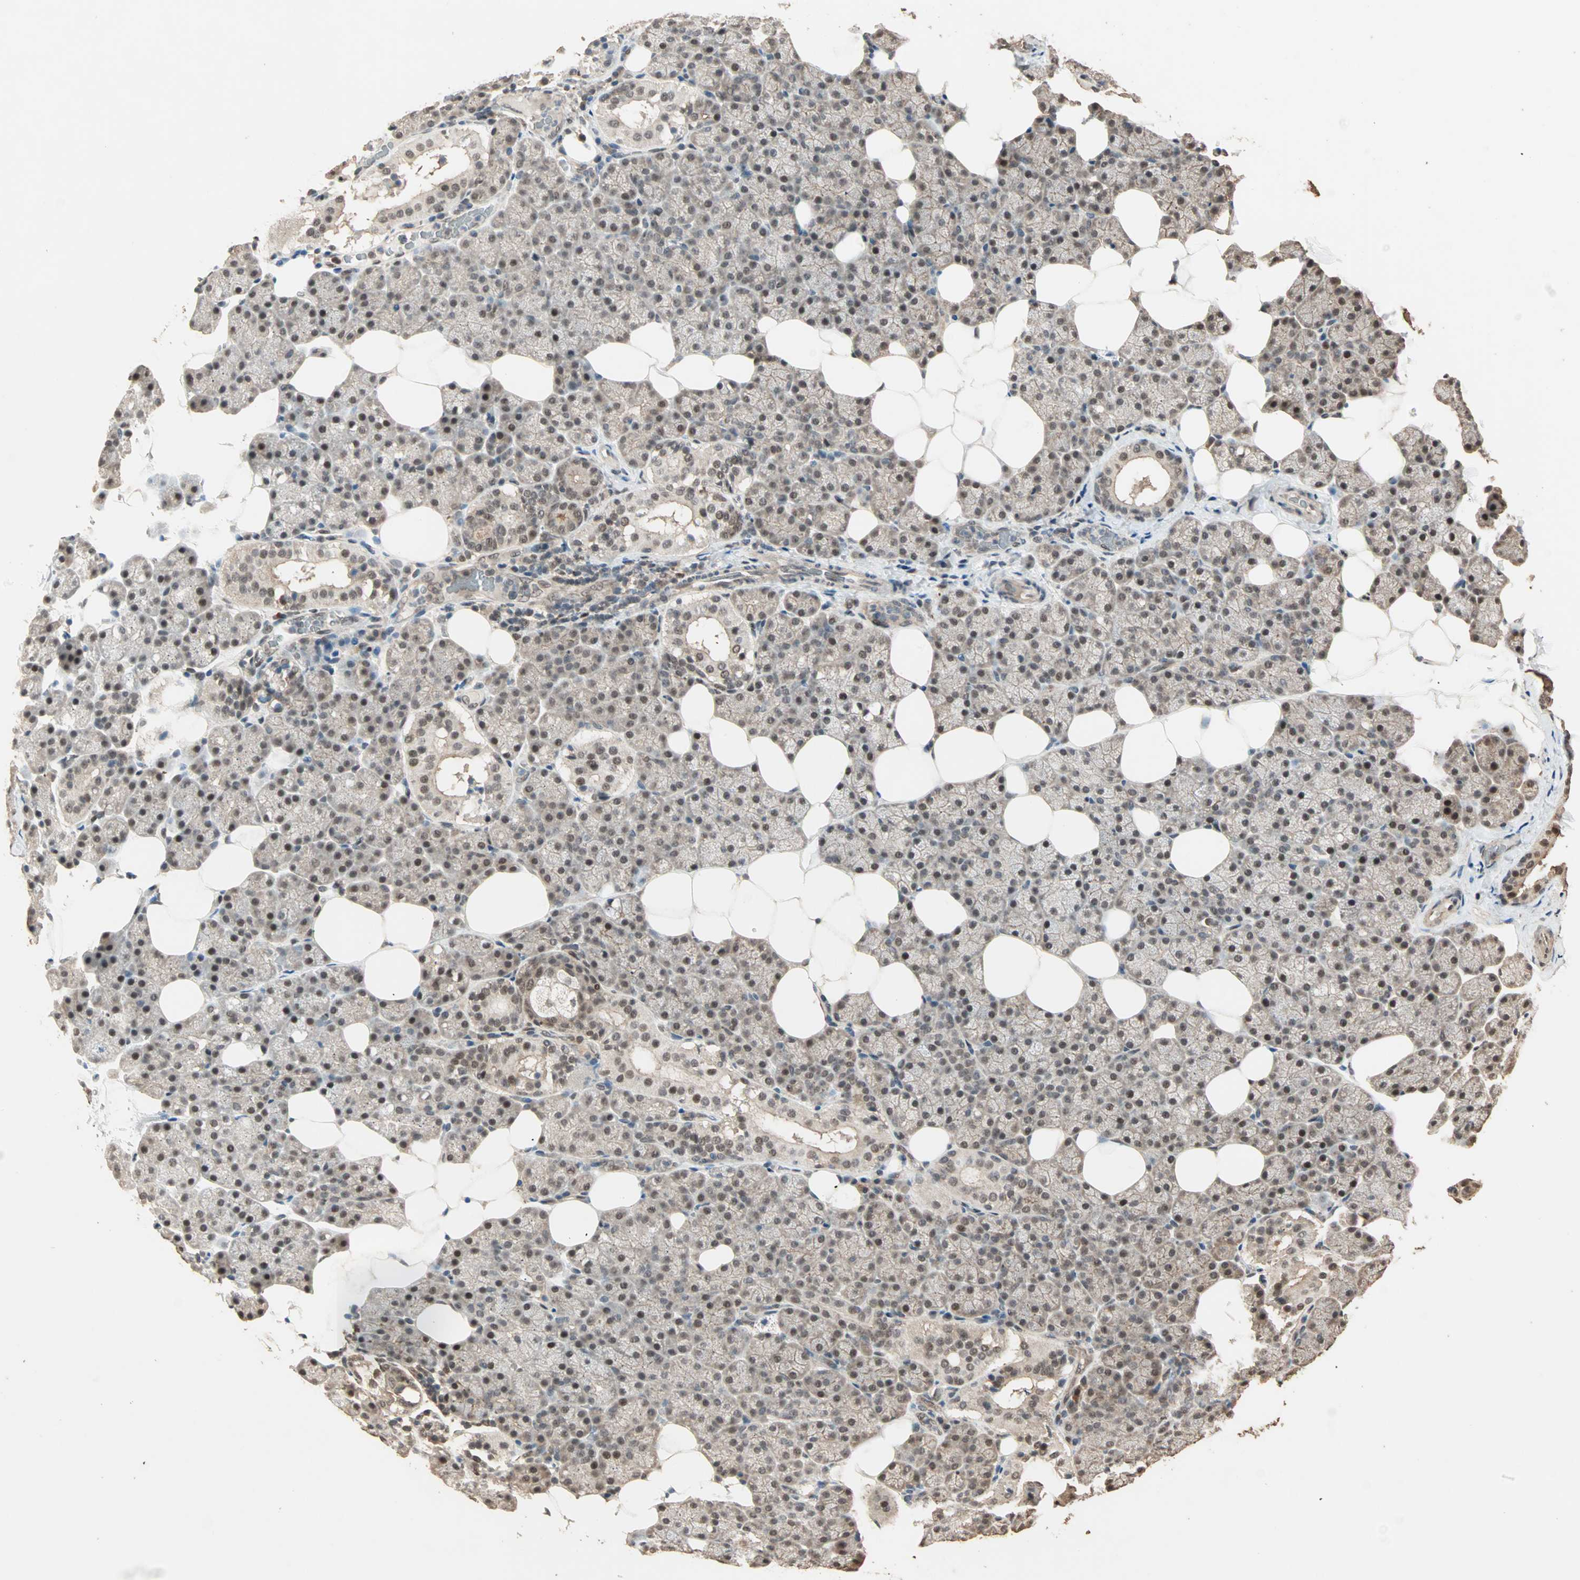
{"staining": {"intensity": "moderate", "quantity": "25%-75%", "location": "cytoplasmic/membranous,nuclear"}, "tissue": "salivary gland", "cell_type": "Glandular cells", "image_type": "normal", "snomed": [{"axis": "morphology", "description": "Normal tissue, NOS"}, {"axis": "topography", "description": "Lymph node"}, {"axis": "topography", "description": "Salivary gland"}], "caption": "Protein staining displays moderate cytoplasmic/membranous,nuclear positivity in about 25%-75% of glandular cells in unremarkable salivary gland. (Stains: DAB in brown, nuclei in blue, Microscopy: brightfield microscopy at high magnification).", "gene": "ZBTB33", "patient": {"sex": "male", "age": 8}}